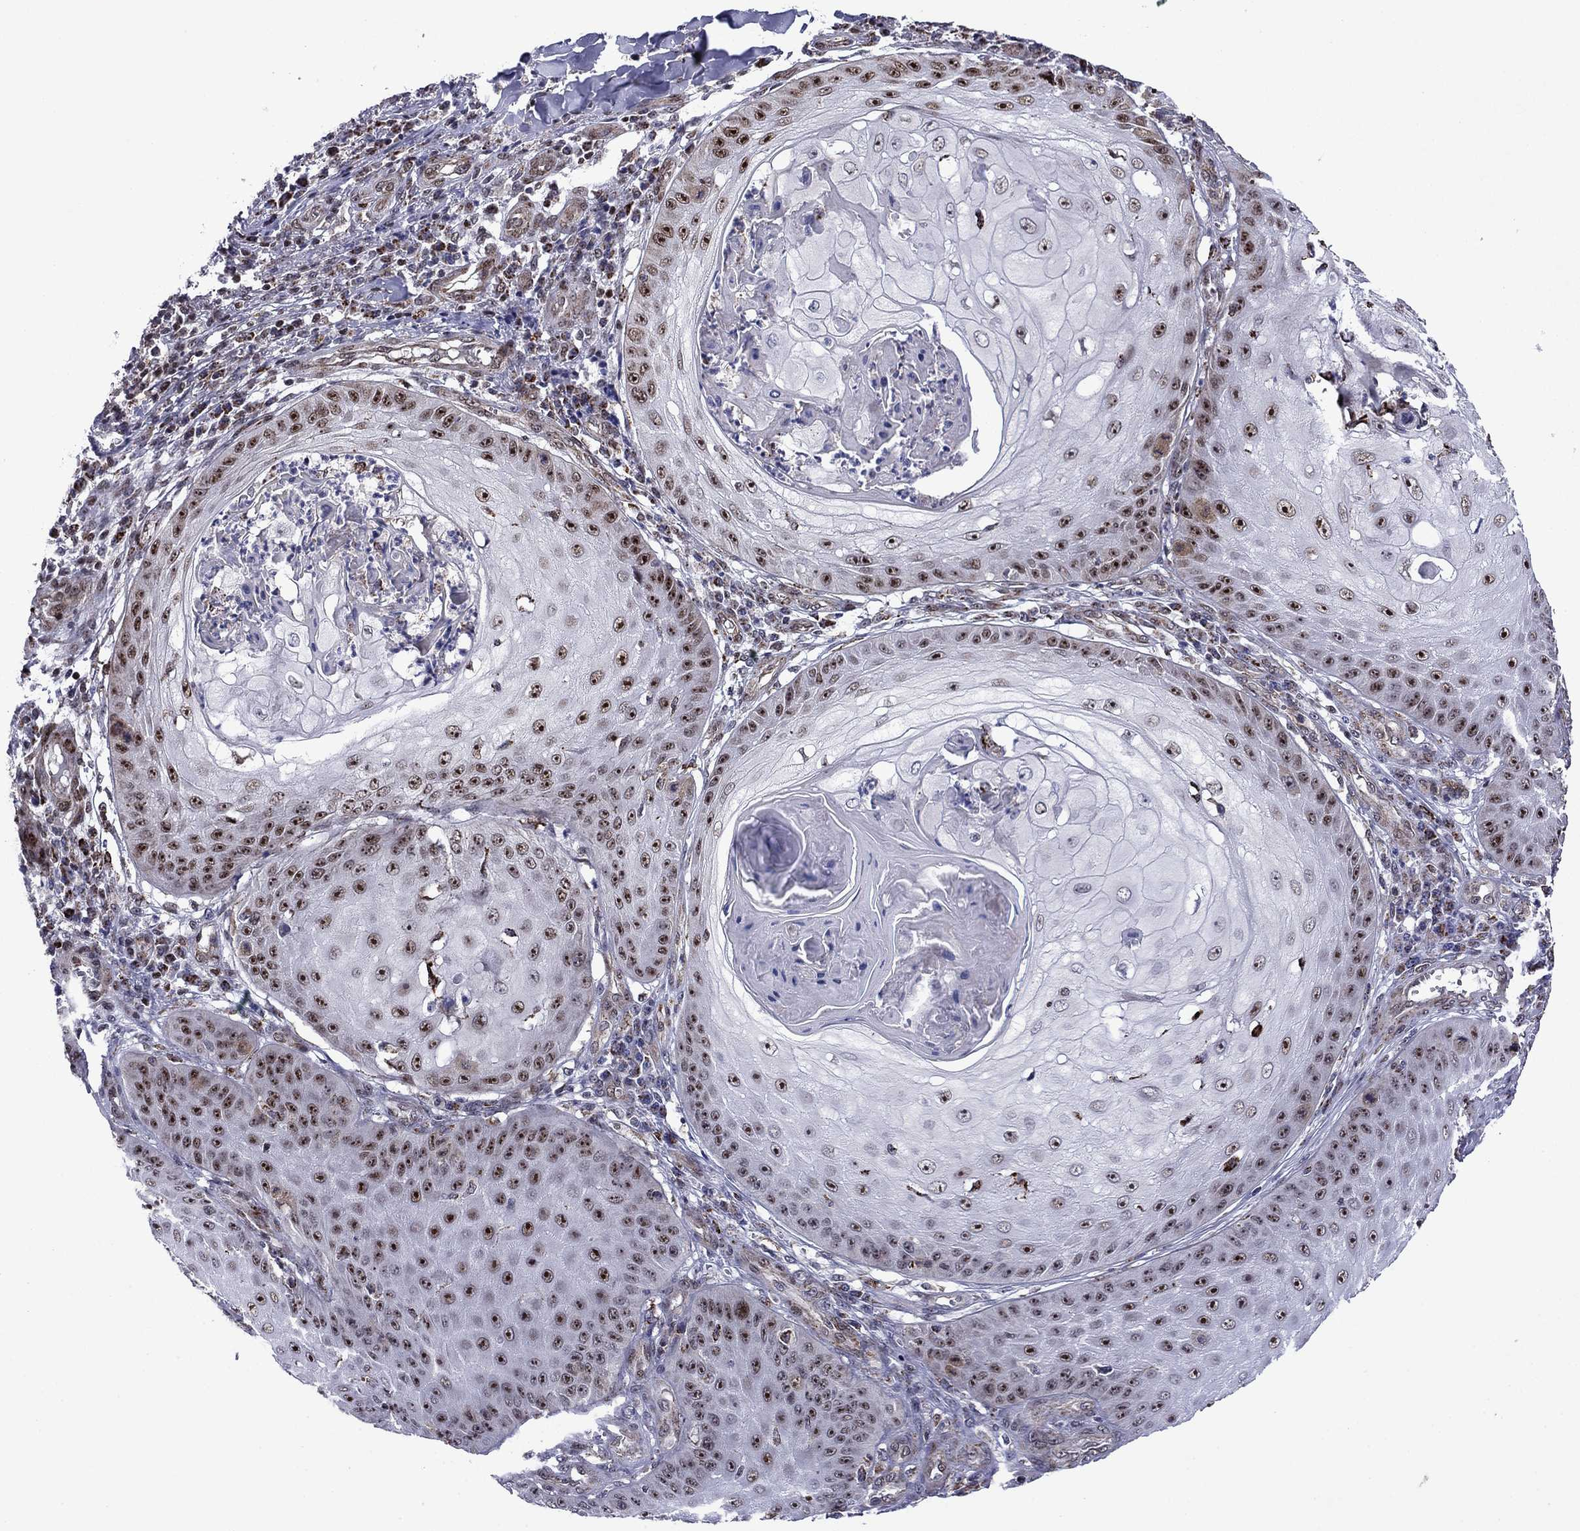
{"staining": {"intensity": "moderate", "quantity": "25%-75%", "location": "nuclear"}, "tissue": "skin cancer", "cell_type": "Tumor cells", "image_type": "cancer", "snomed": [{"axis": "morphology", "description": "Squamous cell carcinoma, NOS"}, {"axis": "topography", "description": "Skin"}], "caption": "Immunohistochemical staining of squamous cell carcinoma (skin) demonstrates moderate nuclear protein positivity in approximately 25%-75% of tumor cells. (IHC, brightfield microscopy, high magnification).", "gene": "SURF2", "patient": {"sex": "male", "age": 70}}